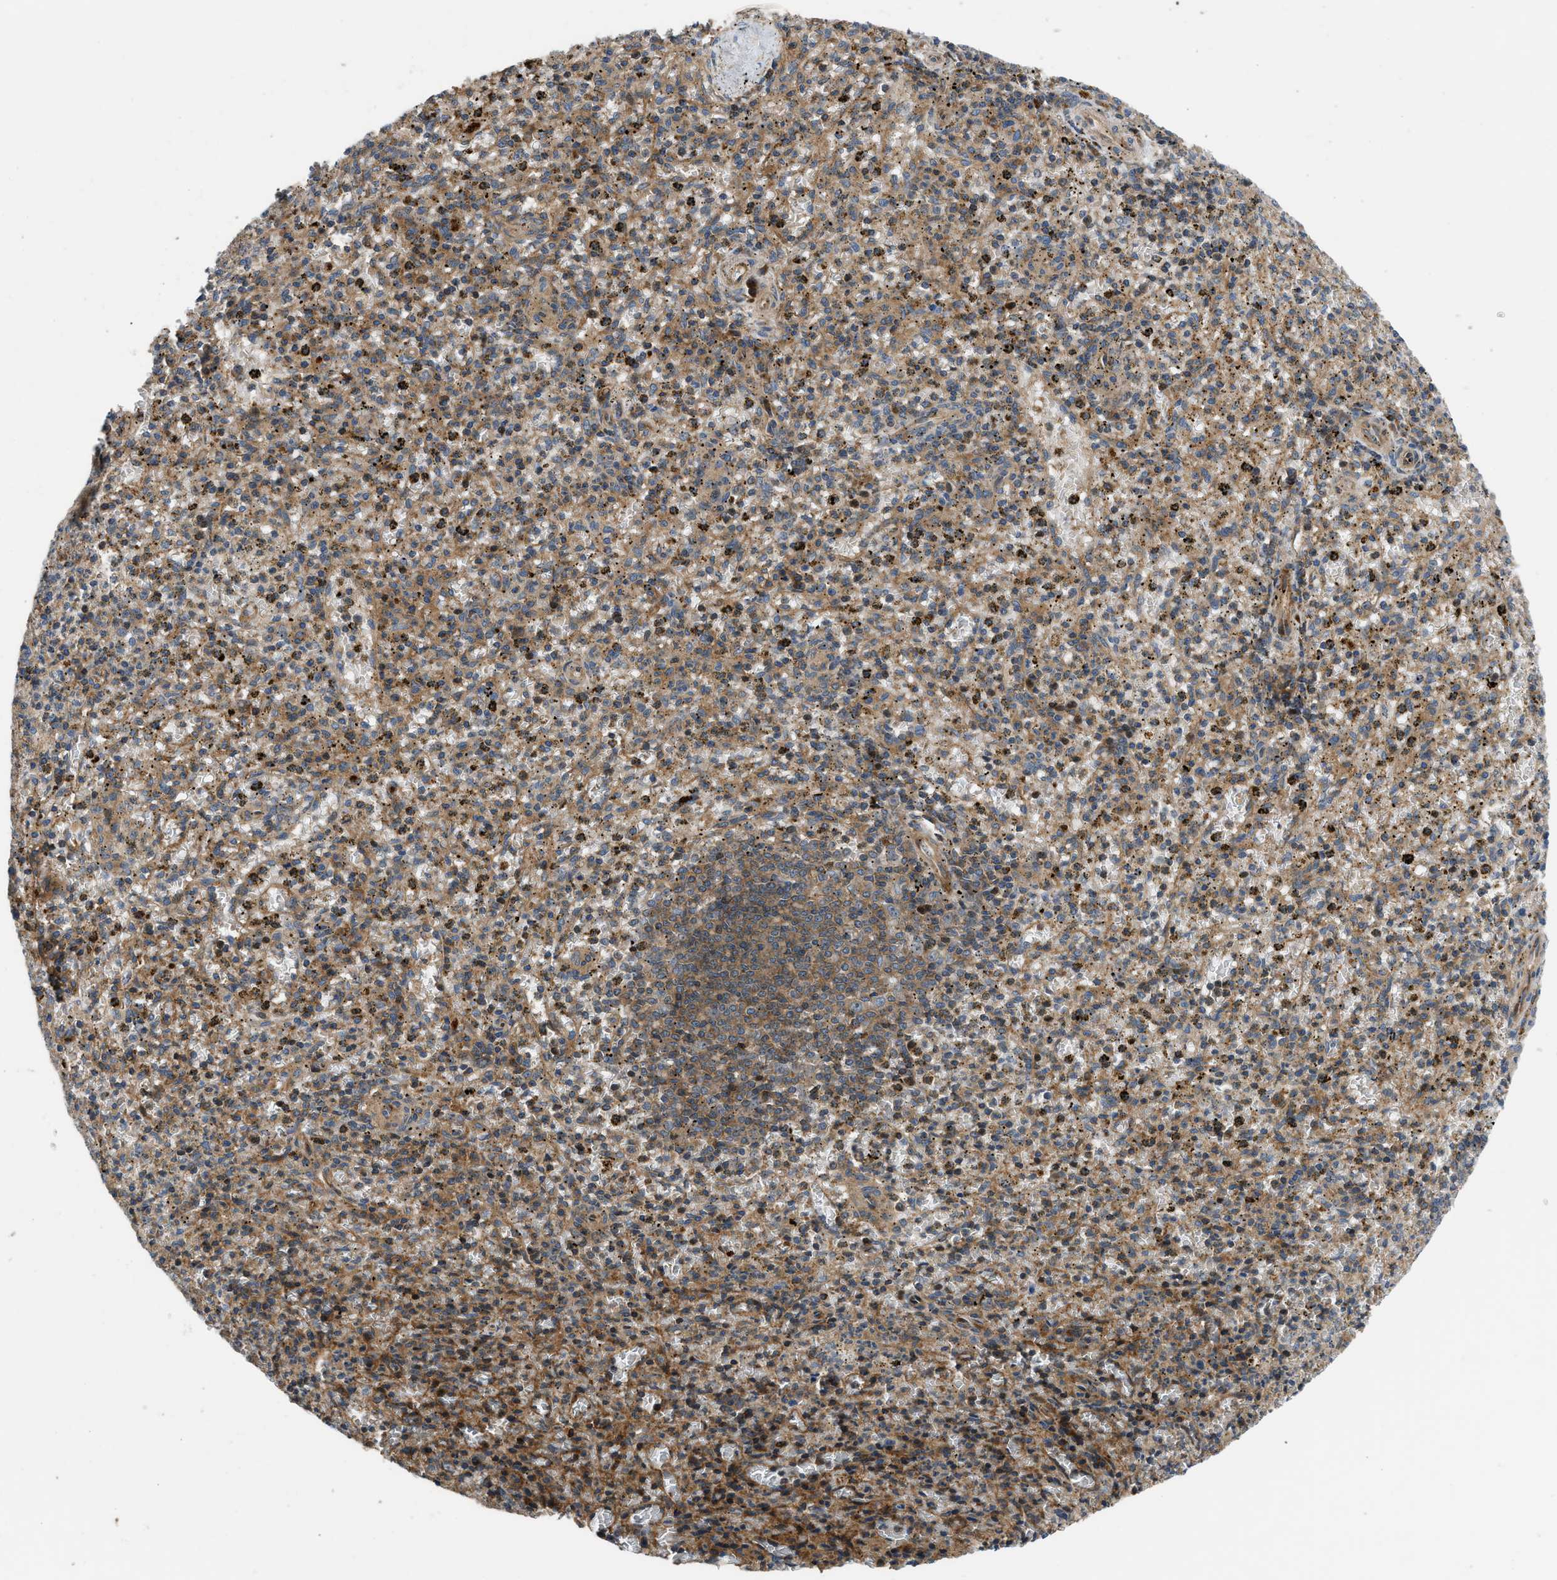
{"staining": {"intensity": "moderate", "quantity": ">75%", "location": "cytoplasmic/membranous"}, "tissue": "spleen", "cell_type": "Cells in red pulp", "image_type": "normal", "snomed": [{"axis": "morphology", "description": "Normal tissue, NOS"}, {"axis": "topography", "description": "Spleen"}], "caption": "Moderate cytoplasmic/membranous staining for a protein is present in approximately >75% of cells in red pulp of benign spleen using IHC.", "gene": "CNNM3", "patient": {"sex": "male", "age": 72}}